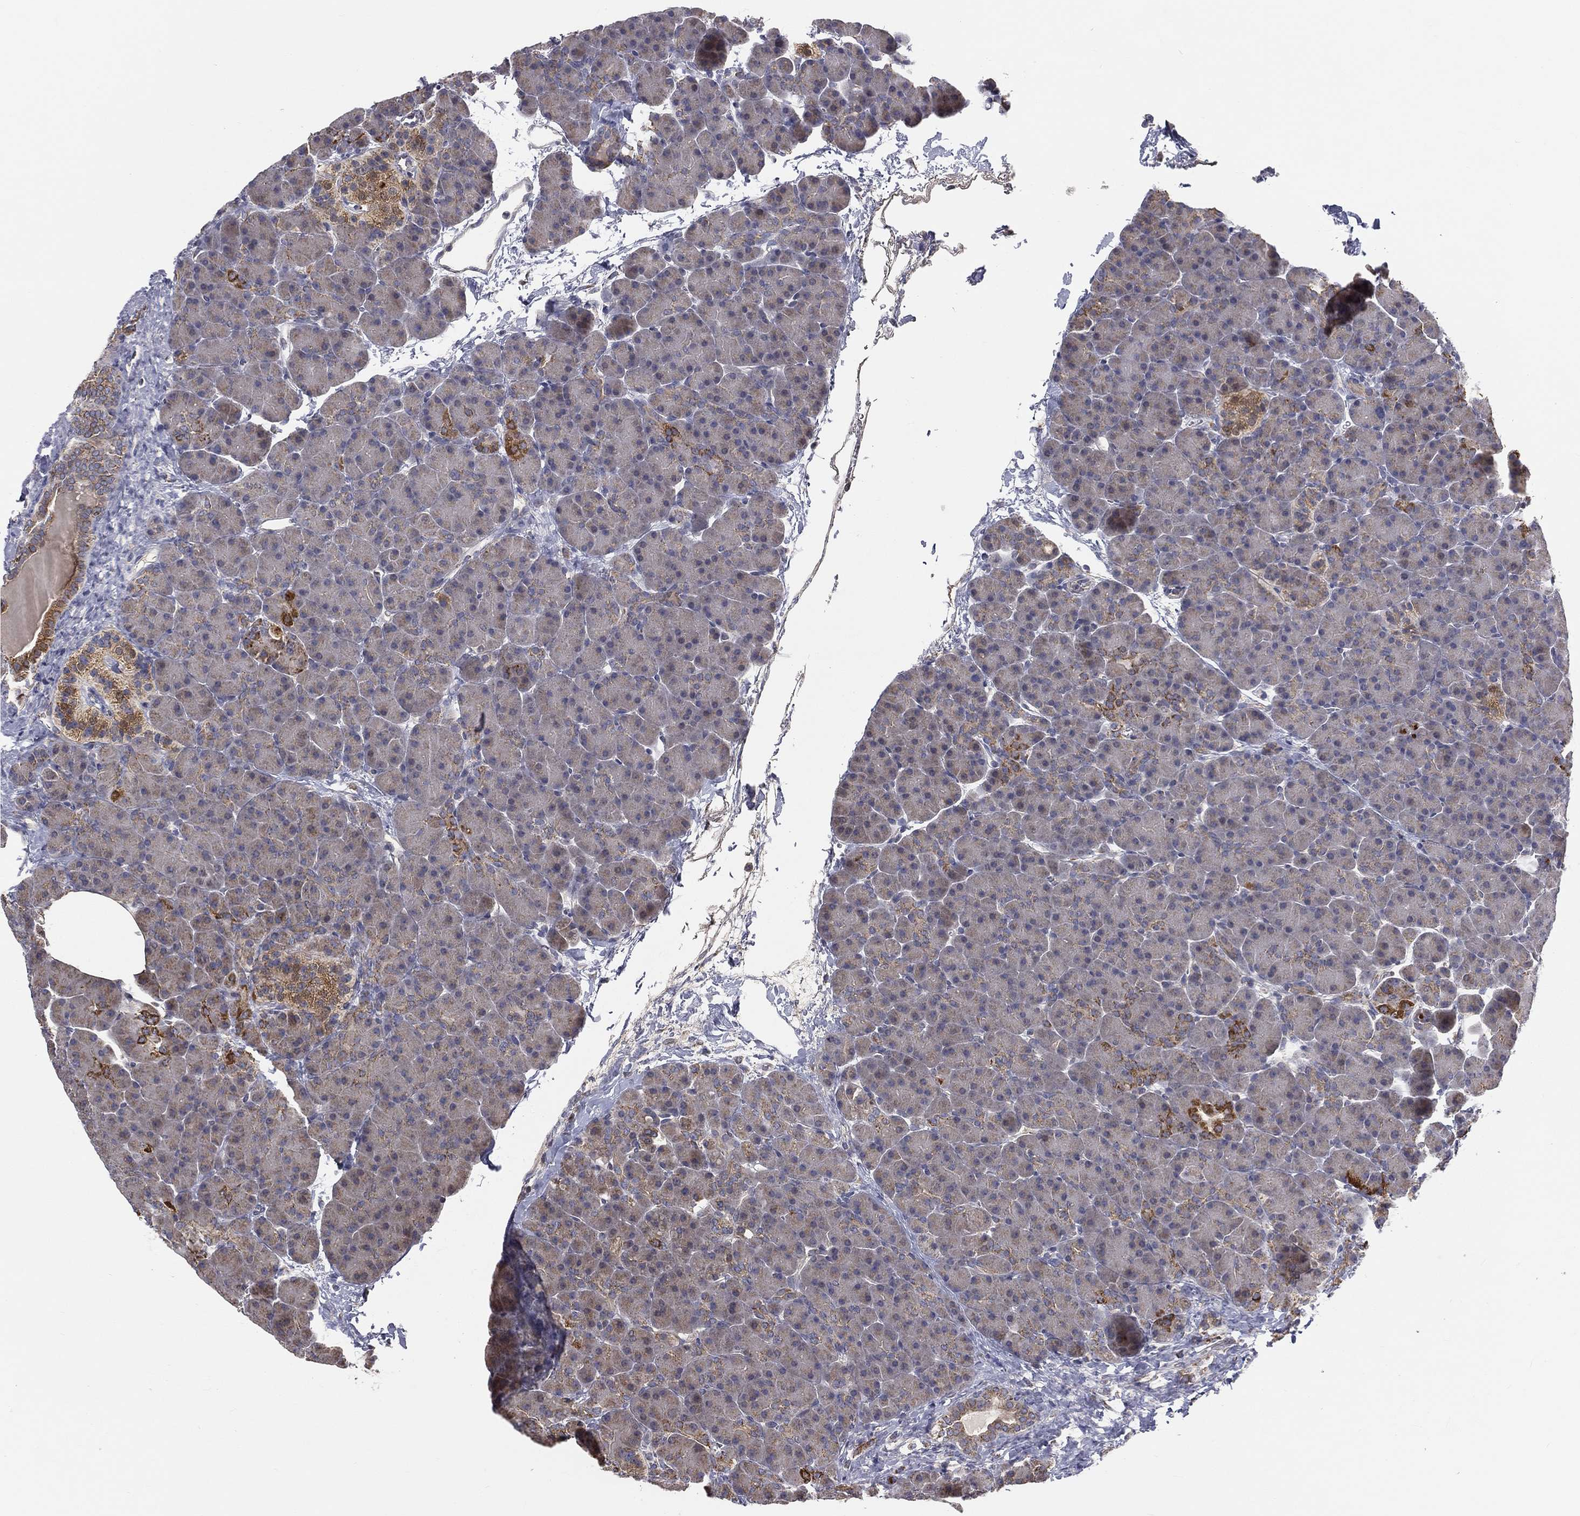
{"staining": {"intensity": "strong", "quantity": "<25%", "location": "cytoplasmic/membranous"}, "tissue": "pancreas", "cell_type": "Exocrine glandular cells", "image_type": "normal", "snomed": [{"axis": "morphology", "description": "Normal tissue, NOS"}, {"axis": "topography", "description": "Pancreas"}], "caption": "A brown stain labels strong cytoplasmic/membranous positivity of a protein in exocrine glandular cells of benign human pancreas.", "gene": "GPD1", "patient": {"sex": "female", "age": 44}}